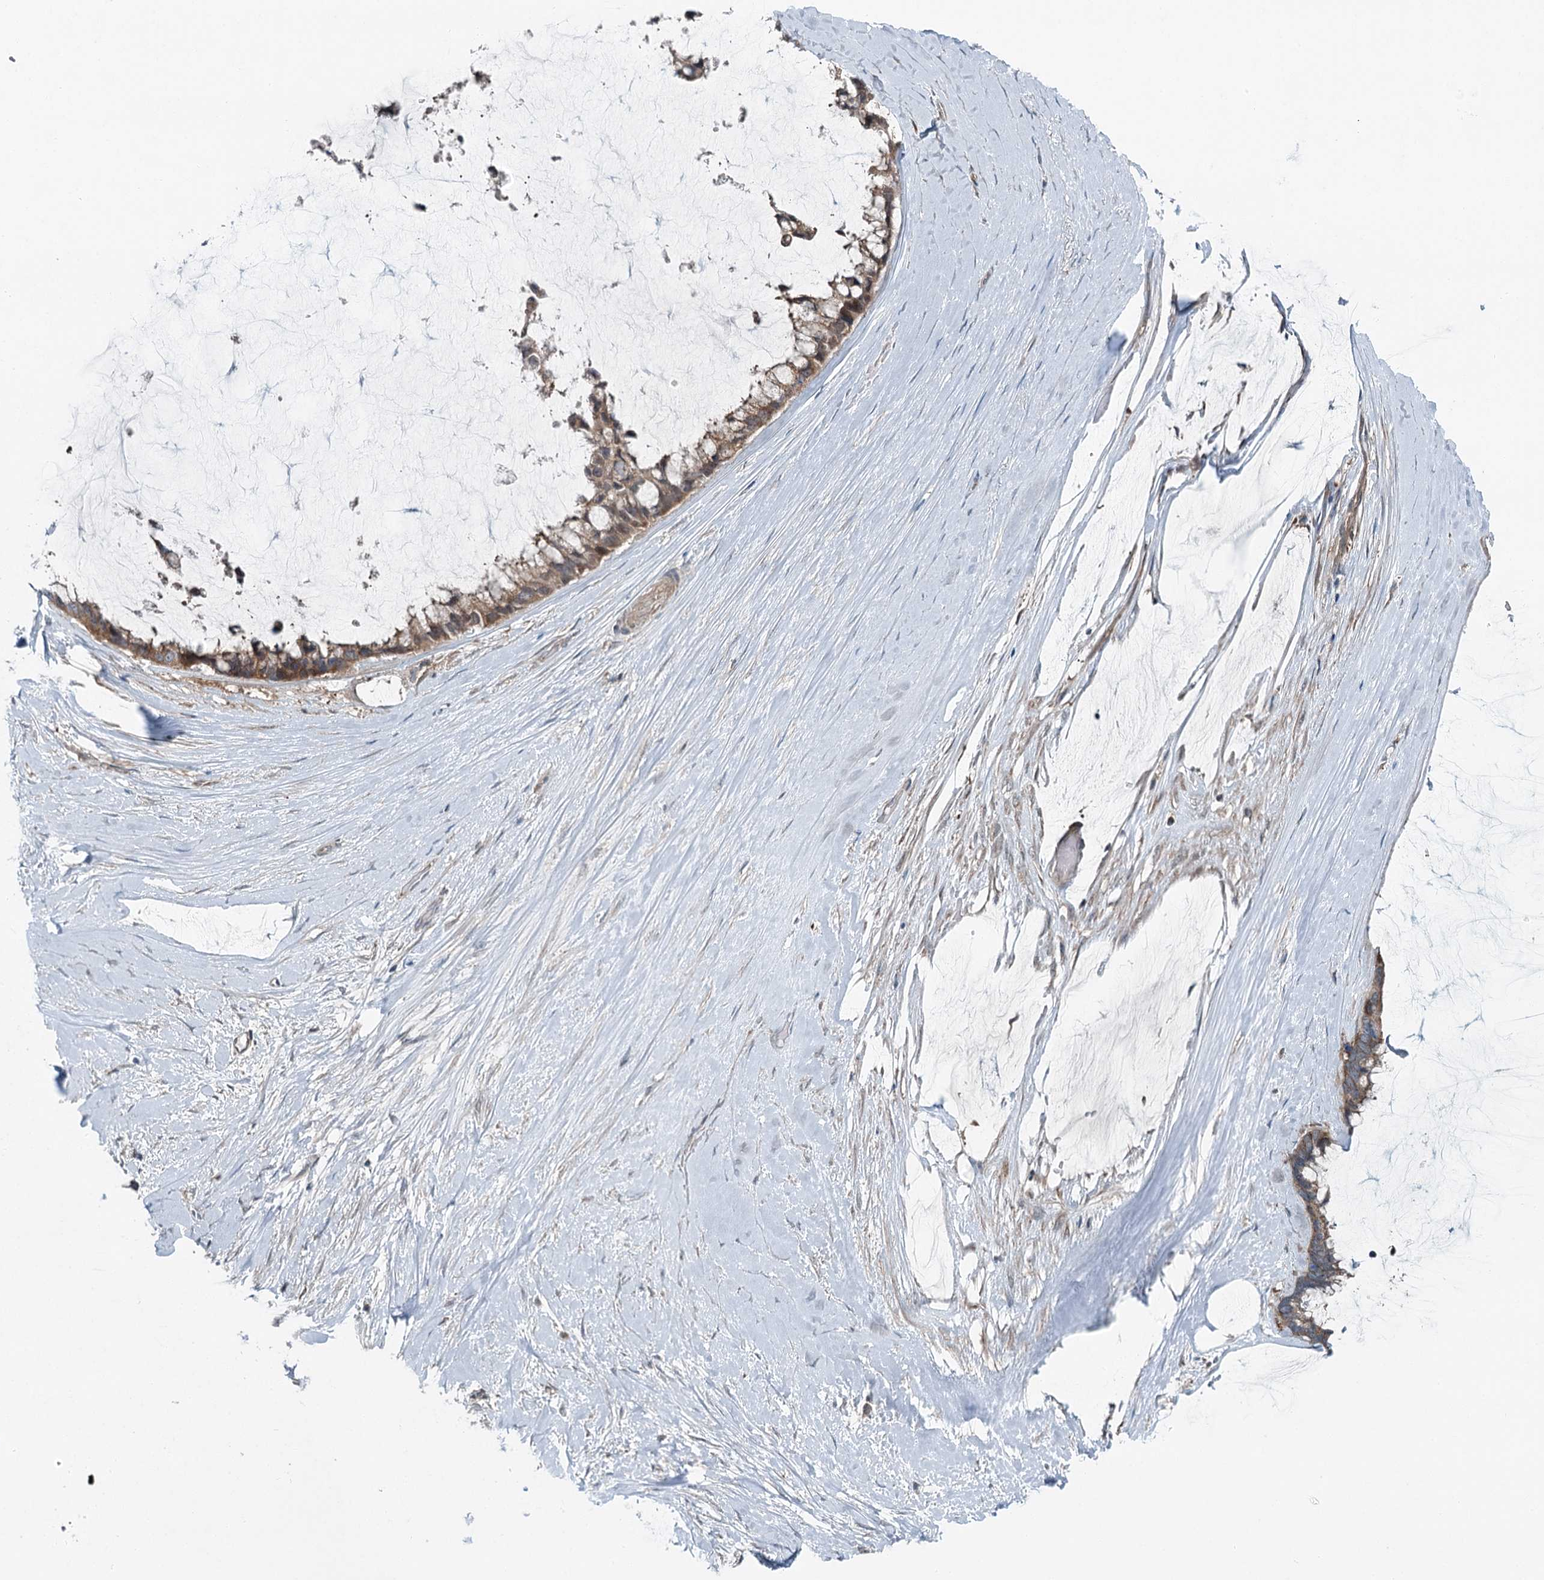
{"staining": {"intensity": "moderate", "quantity": ">75%", "location": "cytoplasmic/membranous"}, "tissue": "ovarian cancer", "cell_type": "Tumor cells", "image_type": "cancer", "snomed": [{"axis": "morphology", "description": "Cystadenocarcinoma, mucinous, NOS"}, {"axis": "topography", "description": "Ovary"}], "caption": "This is an image of immunohistochemistry staining of ovarian mucinous cystadenocarcinoma, which shows moderate positivity in the cytoplasmic/membranous of tumor cells.", "gene": "SKIC3", "patient": {"sex": "female", "age": 39}}